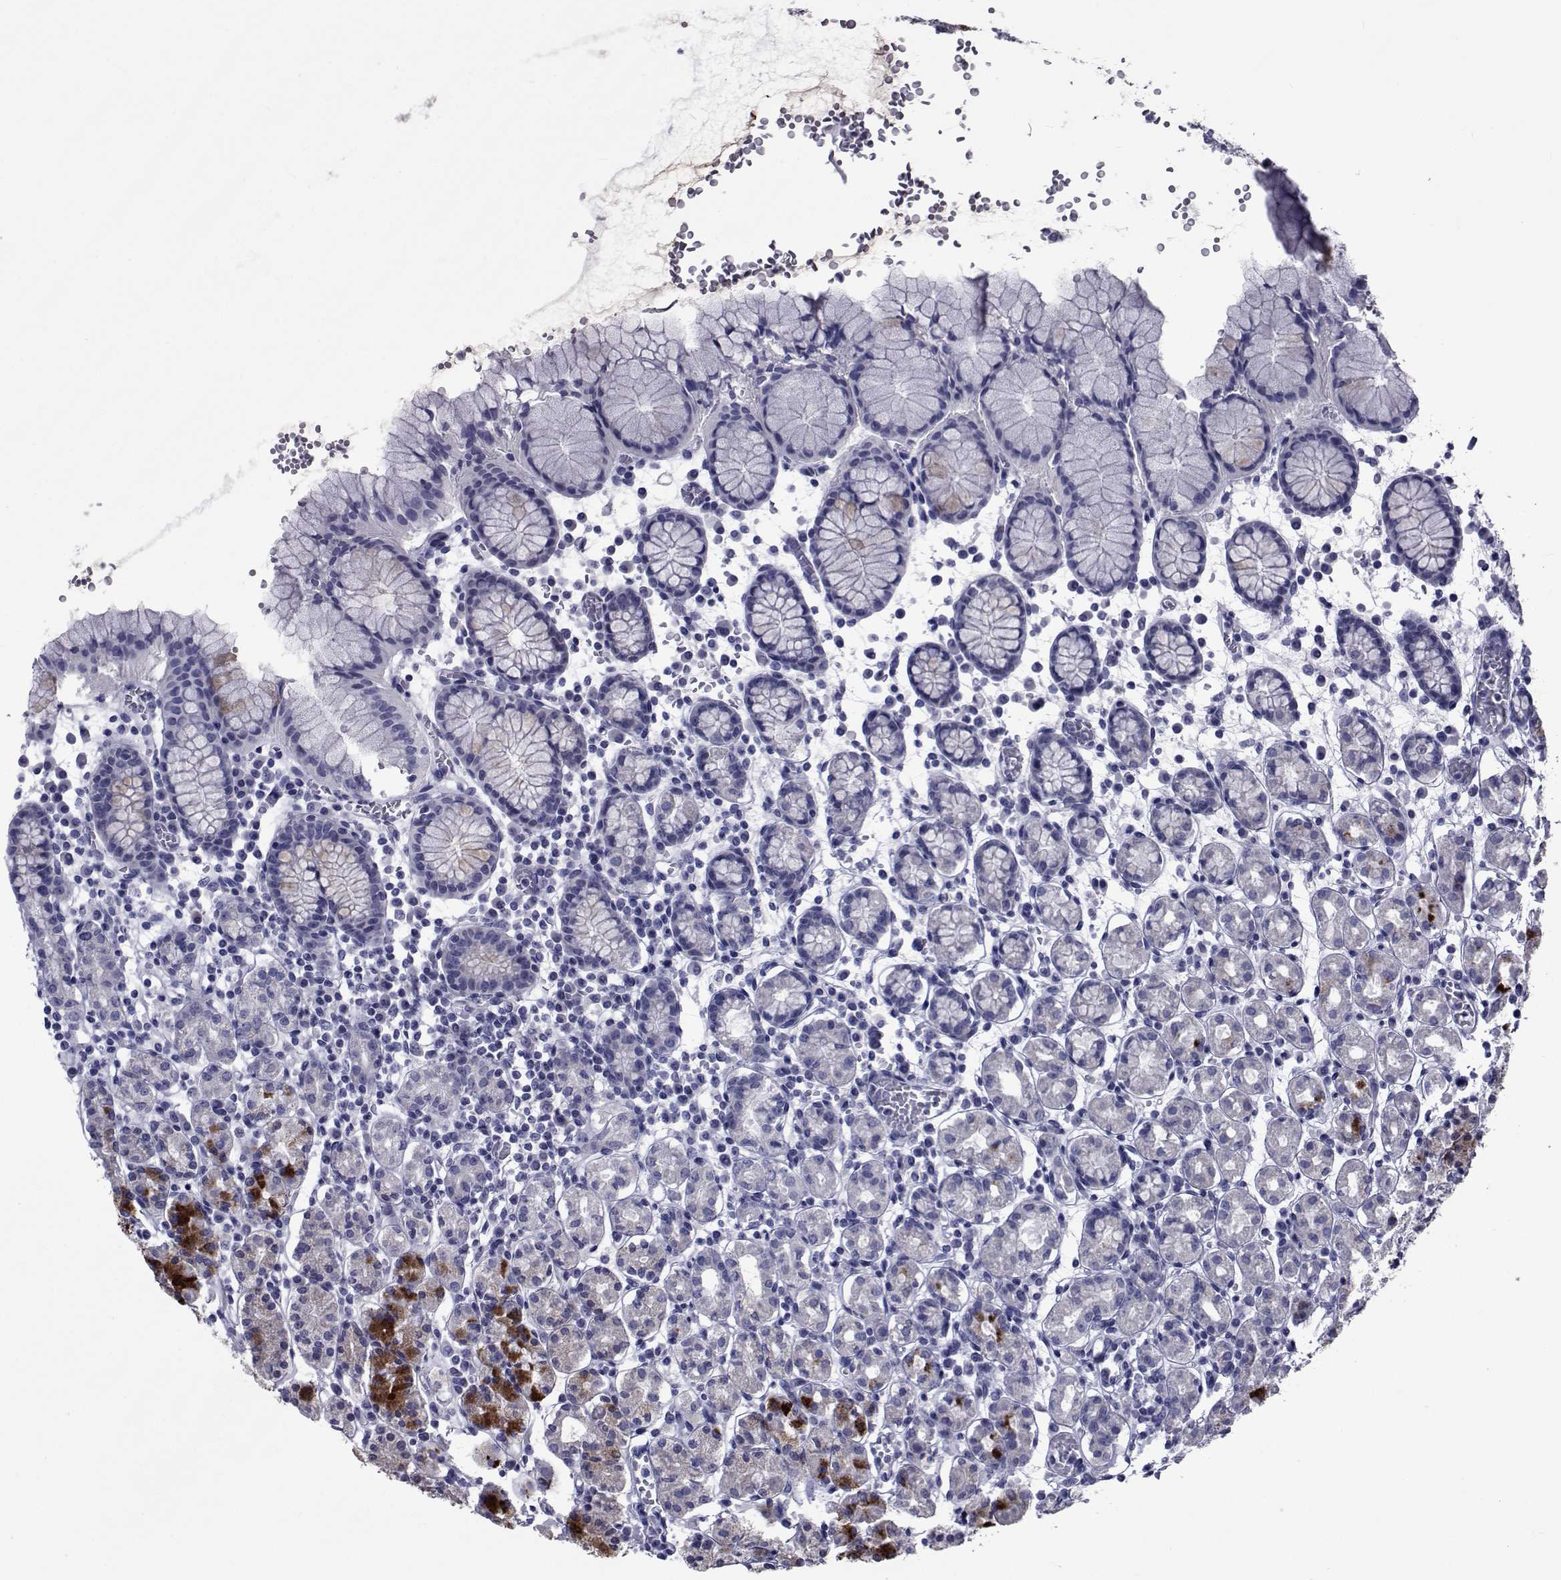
{"staining": {"intensity": "strong", "quantity": "<25%", "location": "cytoplasmic/membranous"}, "tissue": "stomach", "cell_type": "Glandular cells", "image_type": "normal", "snomed": [{"axis": "morphology", "description": "Normal tissue, NOS"}, {"axis": "topography", "description": "Stomach, upper"}, {"axis": "topography", "description": "Stomach"}], "caption": "This image displays normal stomach stained with immunohistochemistry (IHC) to label a protein in brown. The cytoplasmic/membranous of glandular cells show strong positivity for the protein. Nuclei are counter-stained blue.", "gene": "GKAP1", "patient": {"sex": "male", "age": 62}}